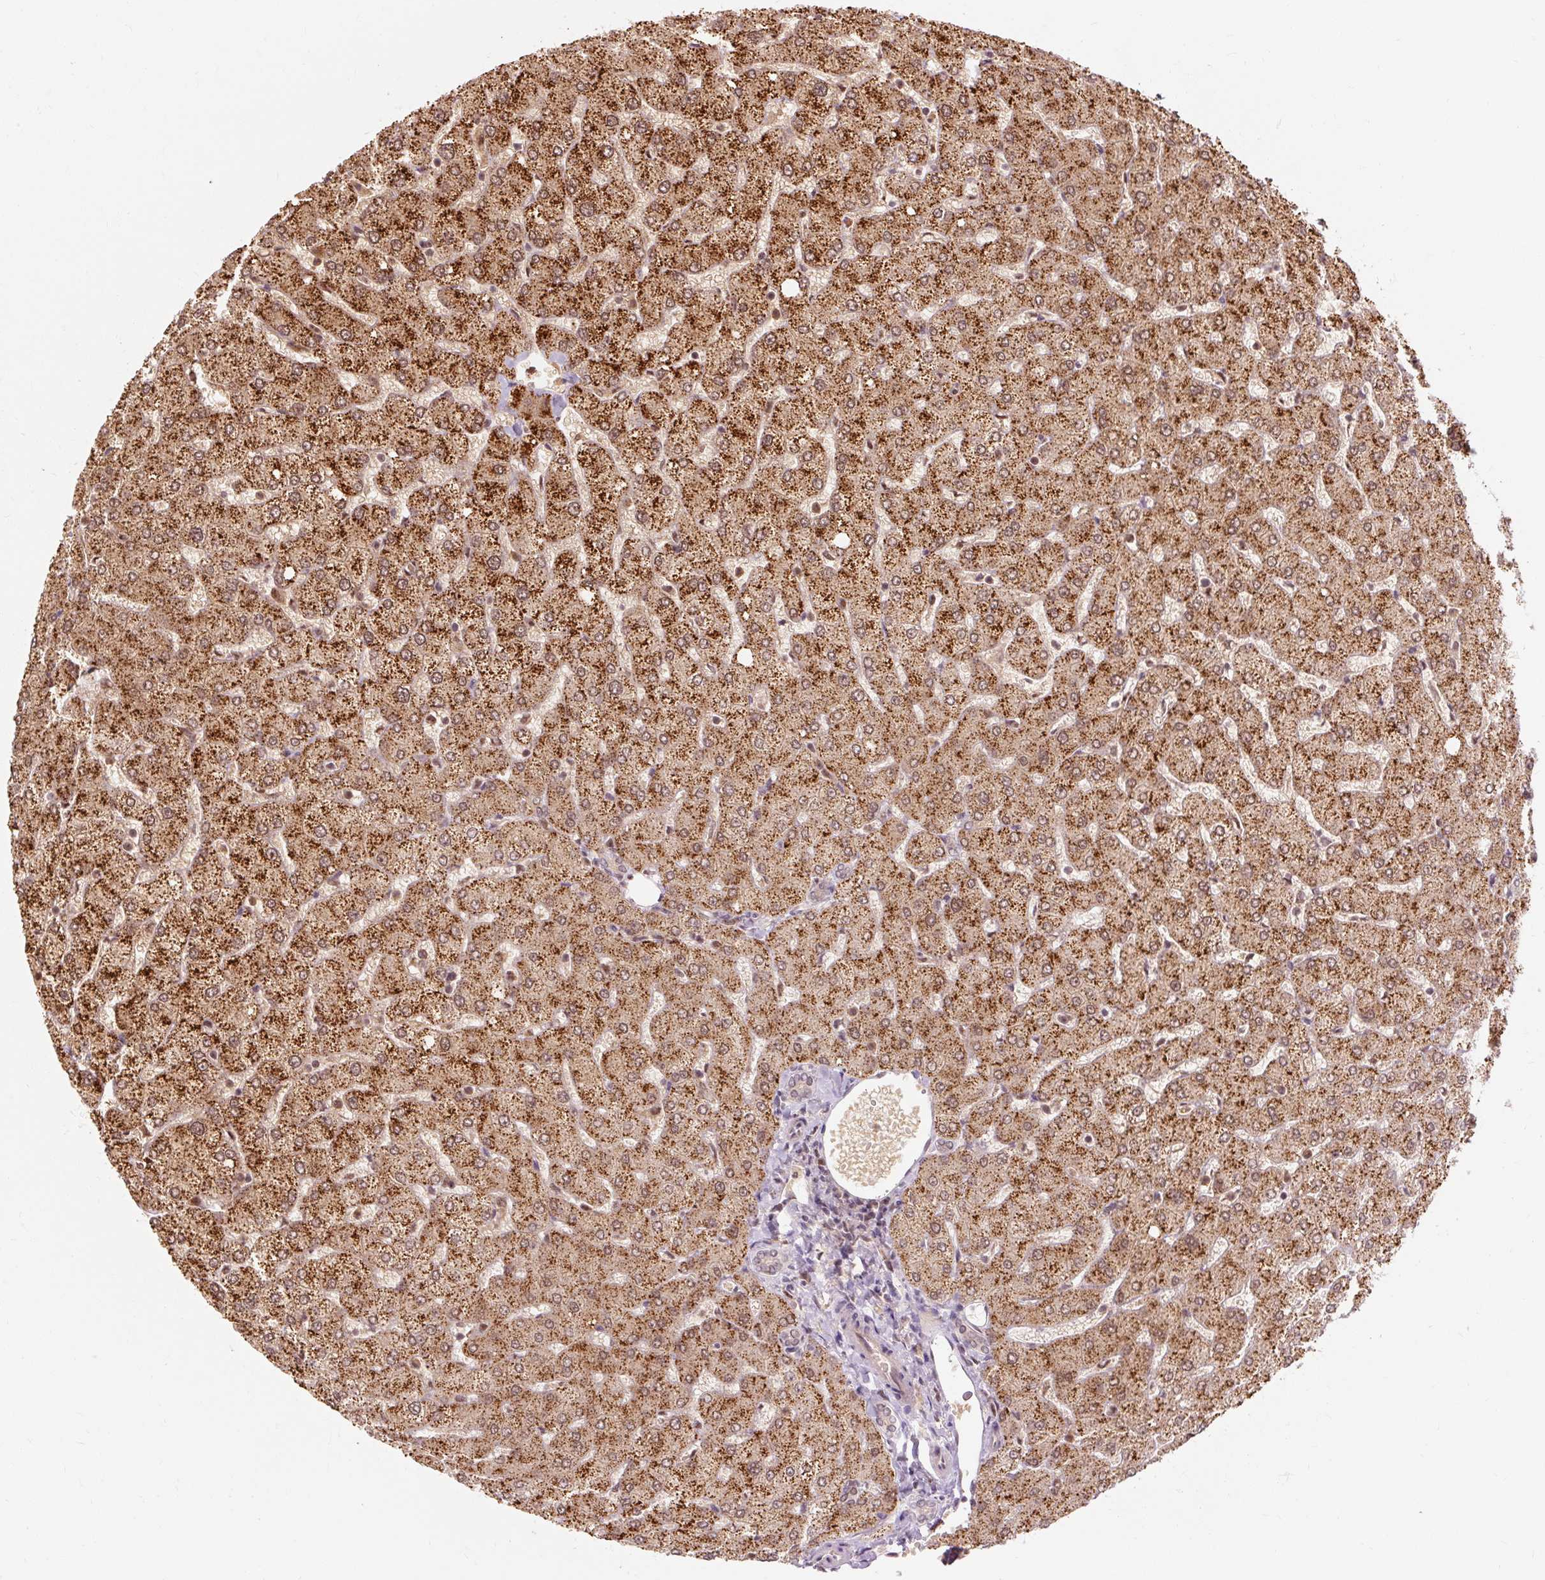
{"staining": {"intensity": "weak", "quantity": ">75%", "location": "nuclear"}, "tissue": "liver", "cell_type": "Cholangiocytes", "image_type": "normal", "snomed": [{"axis": "morphology", "description": "Normal tissue, NOS"}, {"axis": "topography", "description": "Liver"}], "caption": "A brown stain labels weak nuclear expression of a protein in cholangiocytes of unremarkable human liver. (DAB (3,3'-diaminobenzidine) IHC with brightfield microscopy, high magnification).", "gene": "CSTF1", "patient": {"sex": "female", "age": 54}}